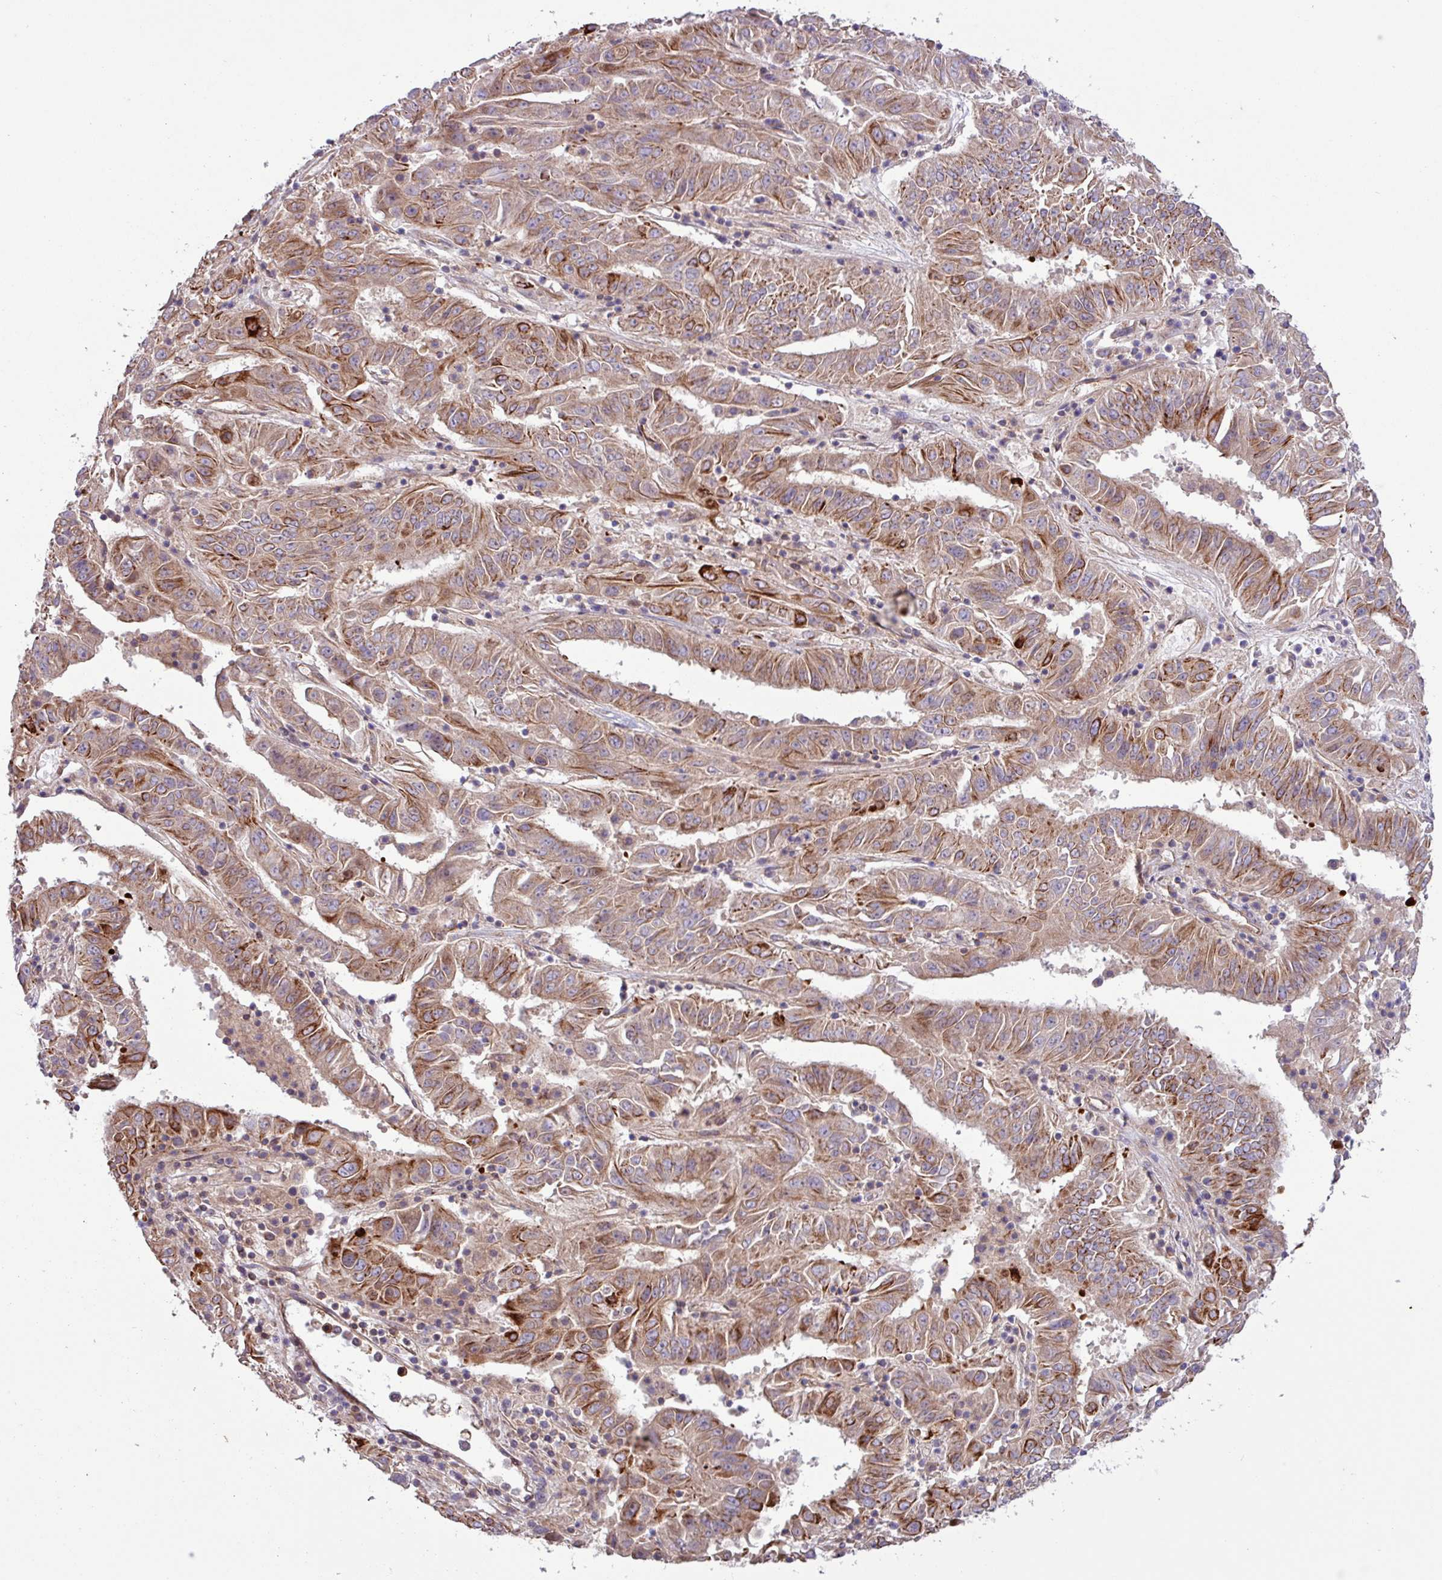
{"staining": {"intensity": "moderate", "quantity": "25%-75%", "location": "cytoplasmic/membranous"}, "tissue": "pancreatic cancer", "cell_type": "Tumor cells", "image_type": "cancer", "snomed": [{"axis": "morphology", "description": "Adenocarcinoma, NOS"}, {"axis": "topography", "description": "Pancreas"}], "caption": "This micrograph reveals immunohistochemistry (IHC) staining of pancreatic cancer (adenocarcinoma), with medium moderate cytoplasmic/membranous staining in approximately 25%-75% of tumor cells.", "gene": "CNTRL", "patient": {"sex": "male", "age": 63}}